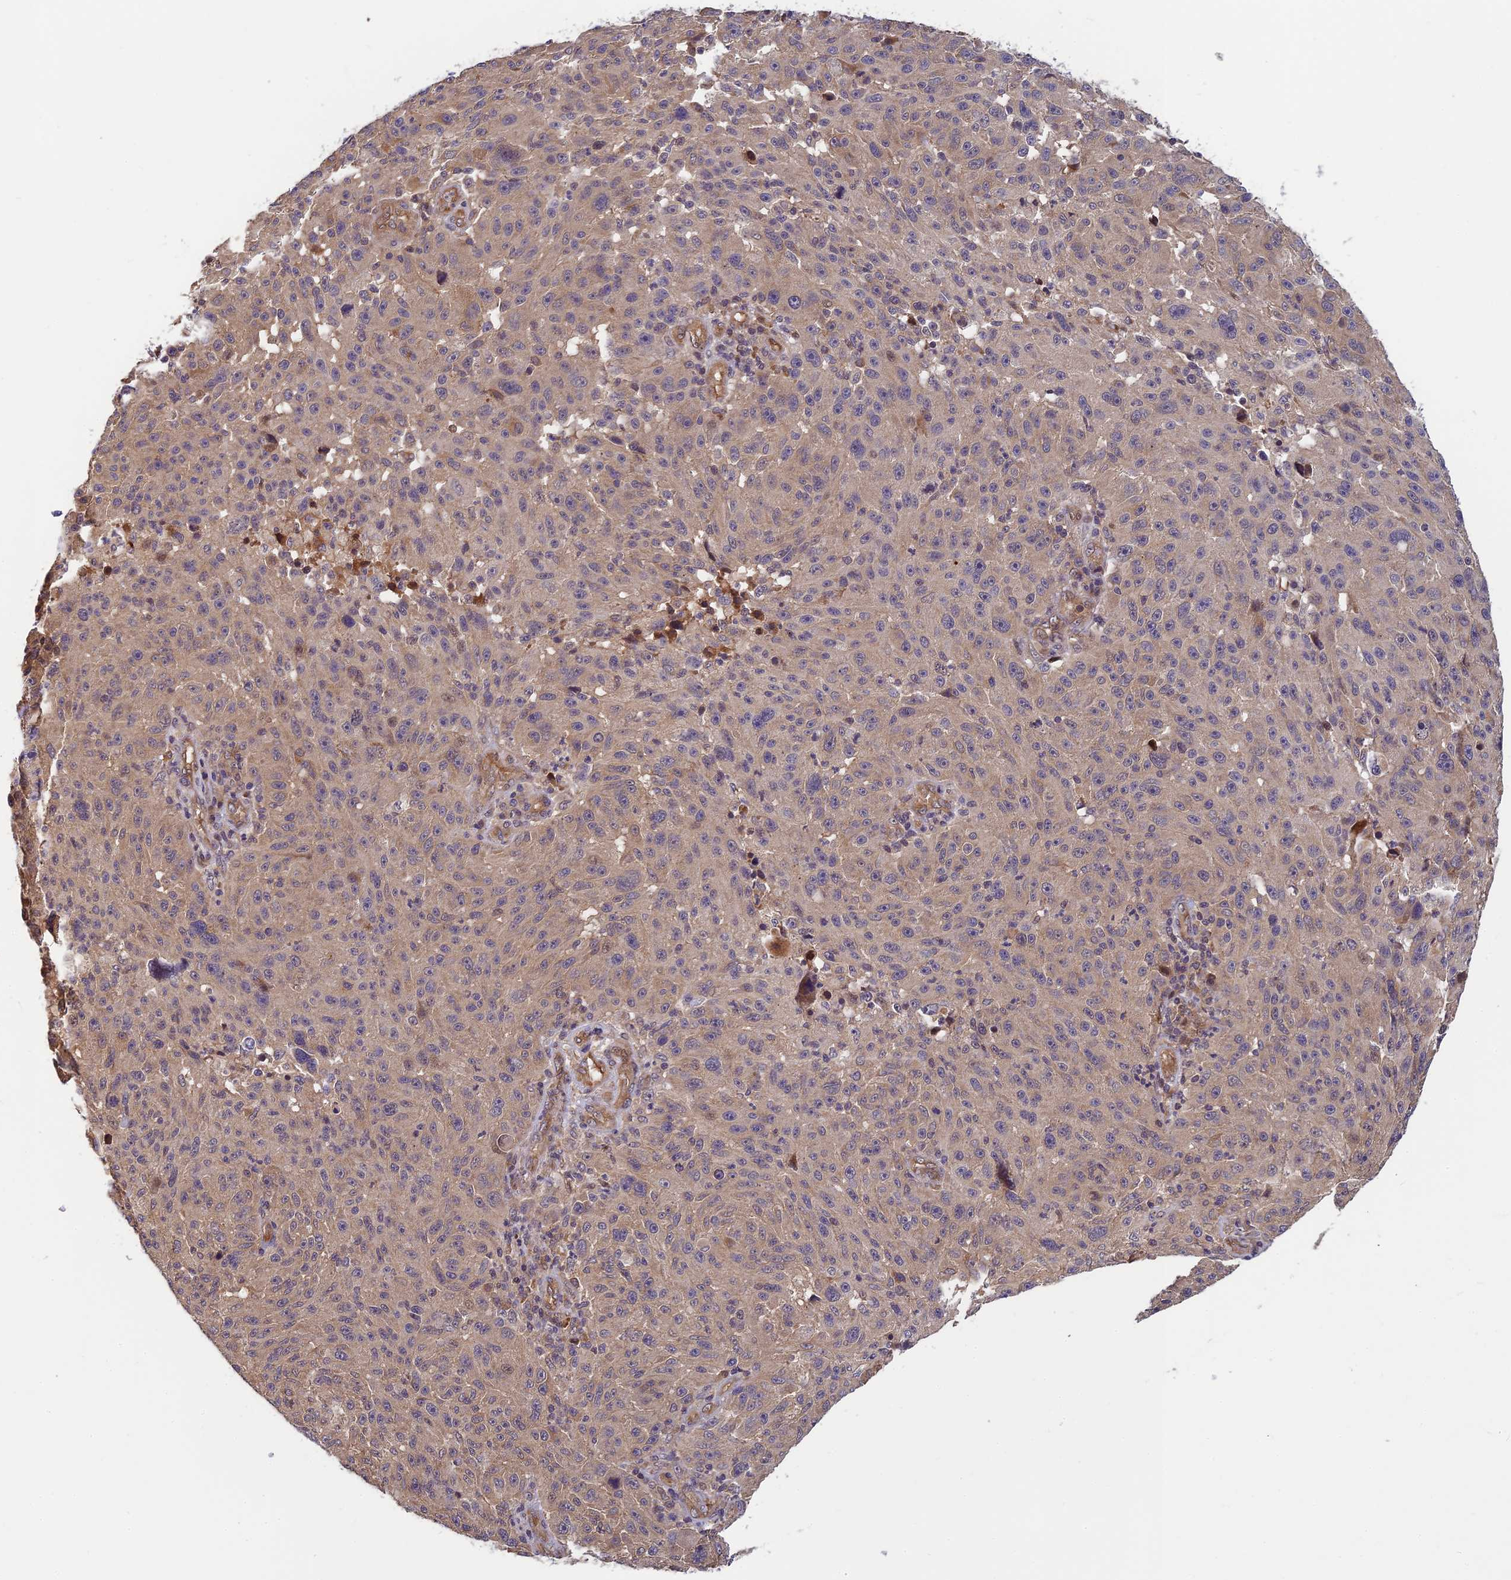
{"staining": {"intensity": "weak", "quantity": "25%-75%", "location": "cytoplasmic/membranous"}, "tissue": "melanoma", "cell_type": "Tumor cells", "image_type": "cancer", "snomed": [{"axis": "morphology", "description": "Malignant melanoma, NOS"}, {"axis": "topography", "description": "Skin"}], "caption": "Immunohistochemistry photomicrograph of malignant melanoma stained for a protein (brown), which shows low levels of weak cytoplasmic/membranous staining in approximately 25%-75% of tumor cells.", "gene": "PIKFYVE", "patient": {"sex": "male", "age": 53}}